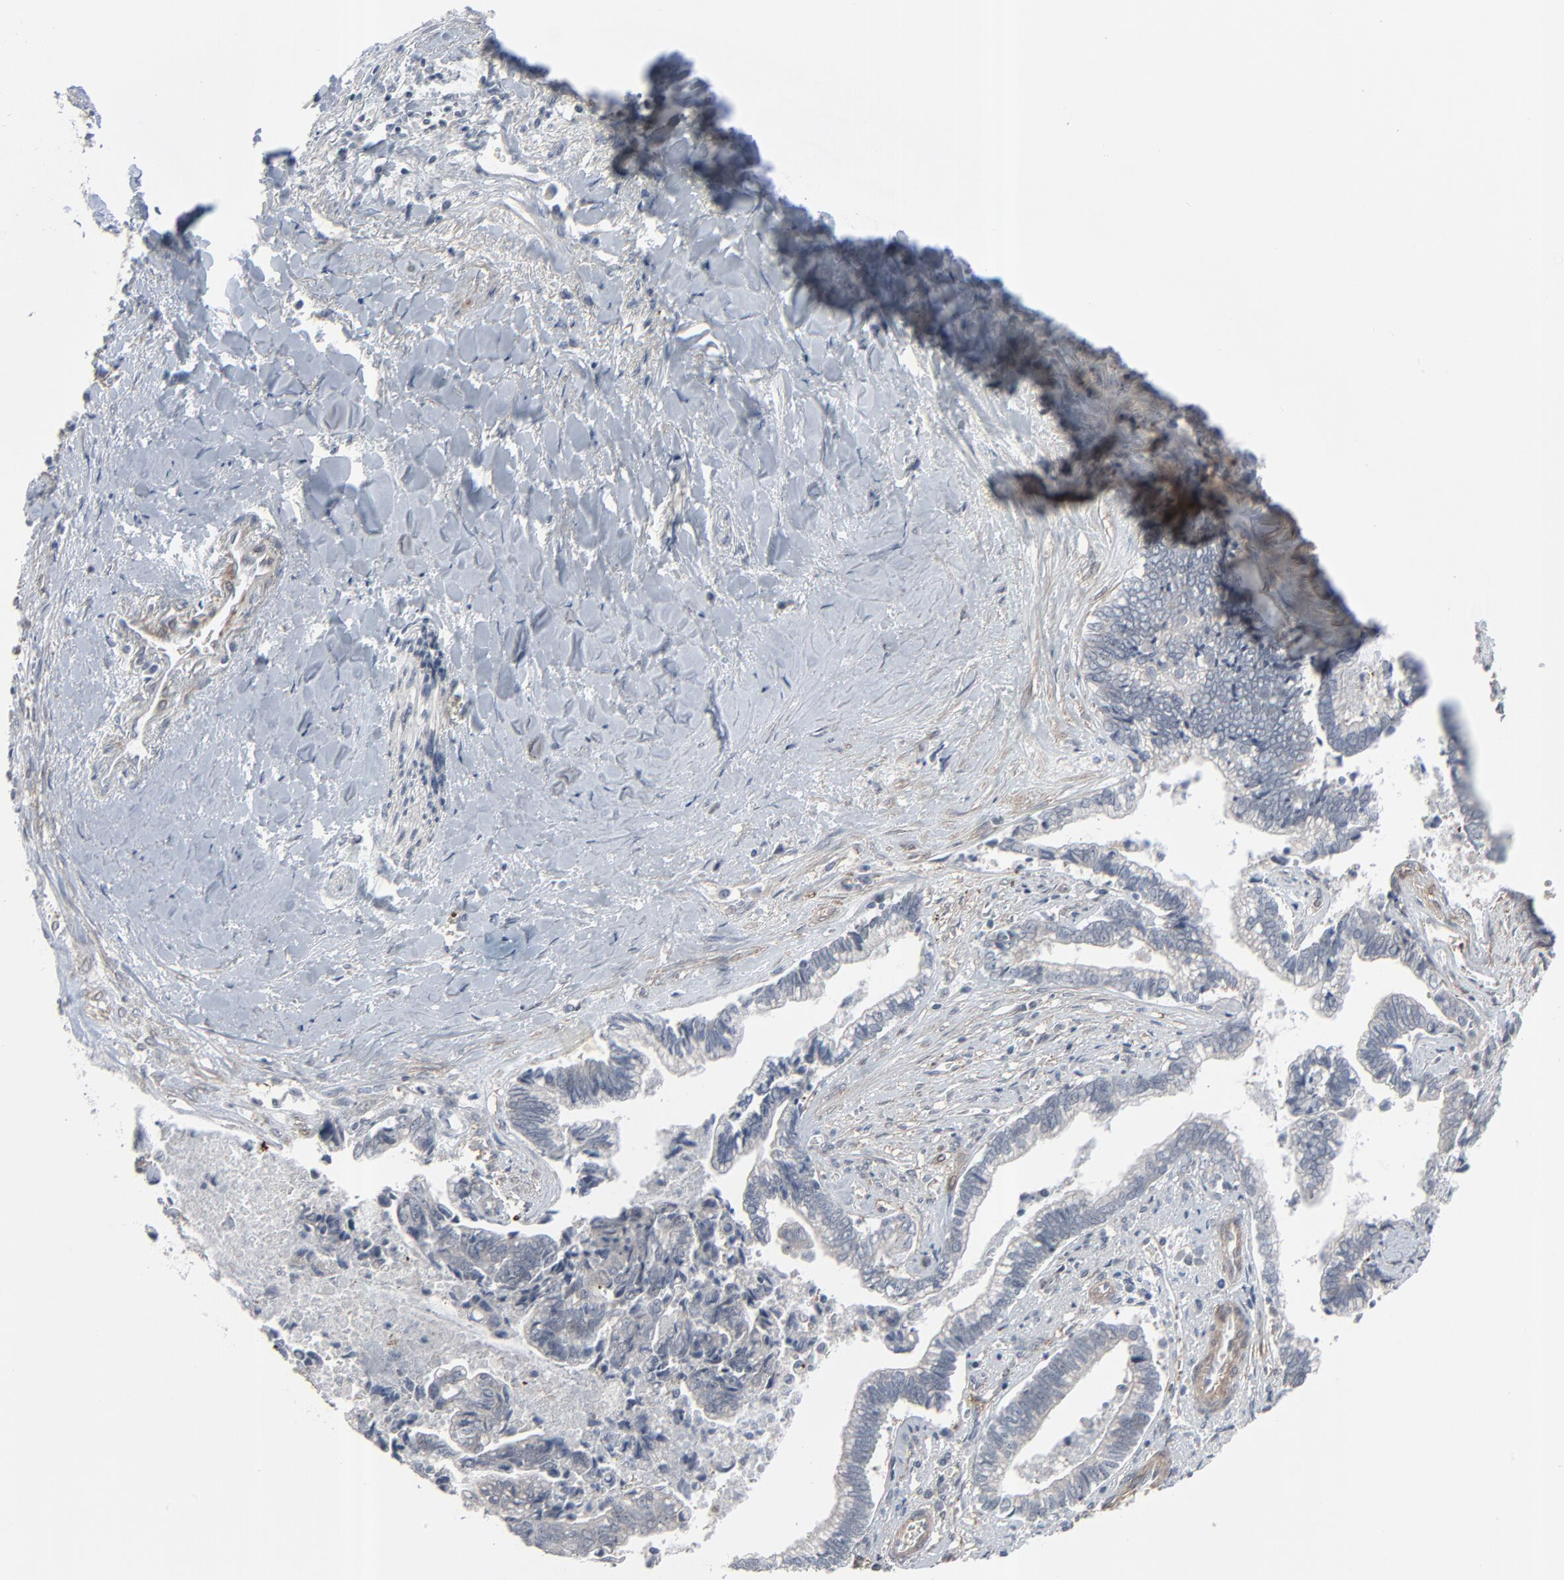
{"staining": {"intensity": "weak", "quantity": ">75%", "location": "cytoplasmic/membranous"}, "tissue": "liver cancer", "cell_type": "Tumor cells", "image_type": "cancer", "snomed": [{"axis": "morphology", "description": "Cholangiocarcinoma"}, {"axis": "topography", "description": "Liver"}], "caption": "Immunohistochemical staining of human liver cholangiocarcinoma demonstrates low levels of weak cytoplasmic/membranous protein expression in about >75% of tumor cells.", "gene": "NEUROD1", "patient": {"sex": "male", "age": 57}}